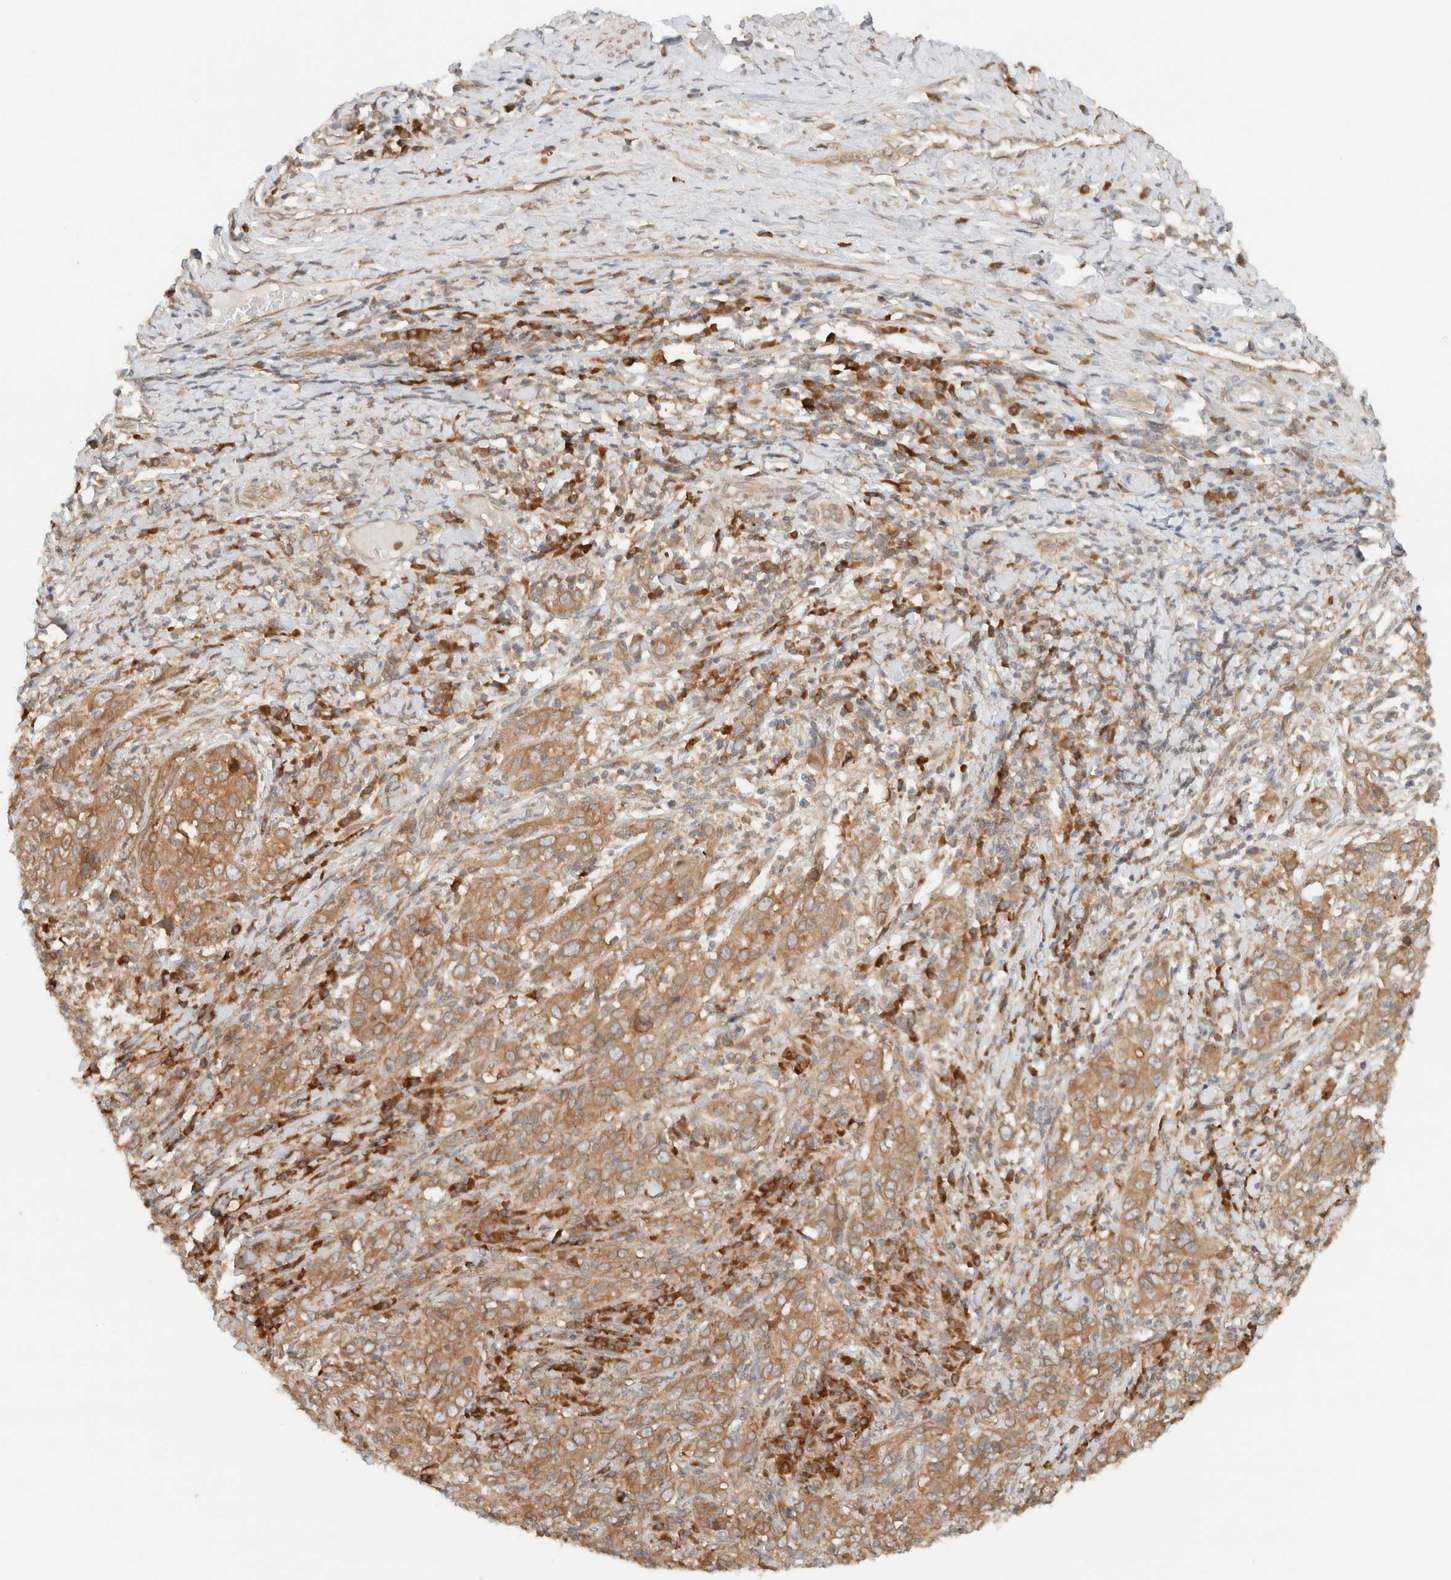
{"staining": {"intensity": "moderate", "quantity": ">75%", "location": "cytoplasmic/membranous"}, "tissue": "cervical cancer", "cell_type": "Tumor cells", "image_type": "cancer", "snomed": [{"axis": "morphology", "description": "Squamous cell carcinoma, NOS"}, {"axis": "topography", "description": "Cervix"}], "caption": "Tumor cells reveal medium levels of moderate cytoplasmic/membranous positivity in approximately >75% of cells in human cervical squamous cell carcinoma. The protein of interest is stained brown, and the nuclei are stained in blue (DAB IHC with brightfield microscopy, high magnification).", "gene": "ARFGEF2", "patient": {"sex": "female", "age": 46}}